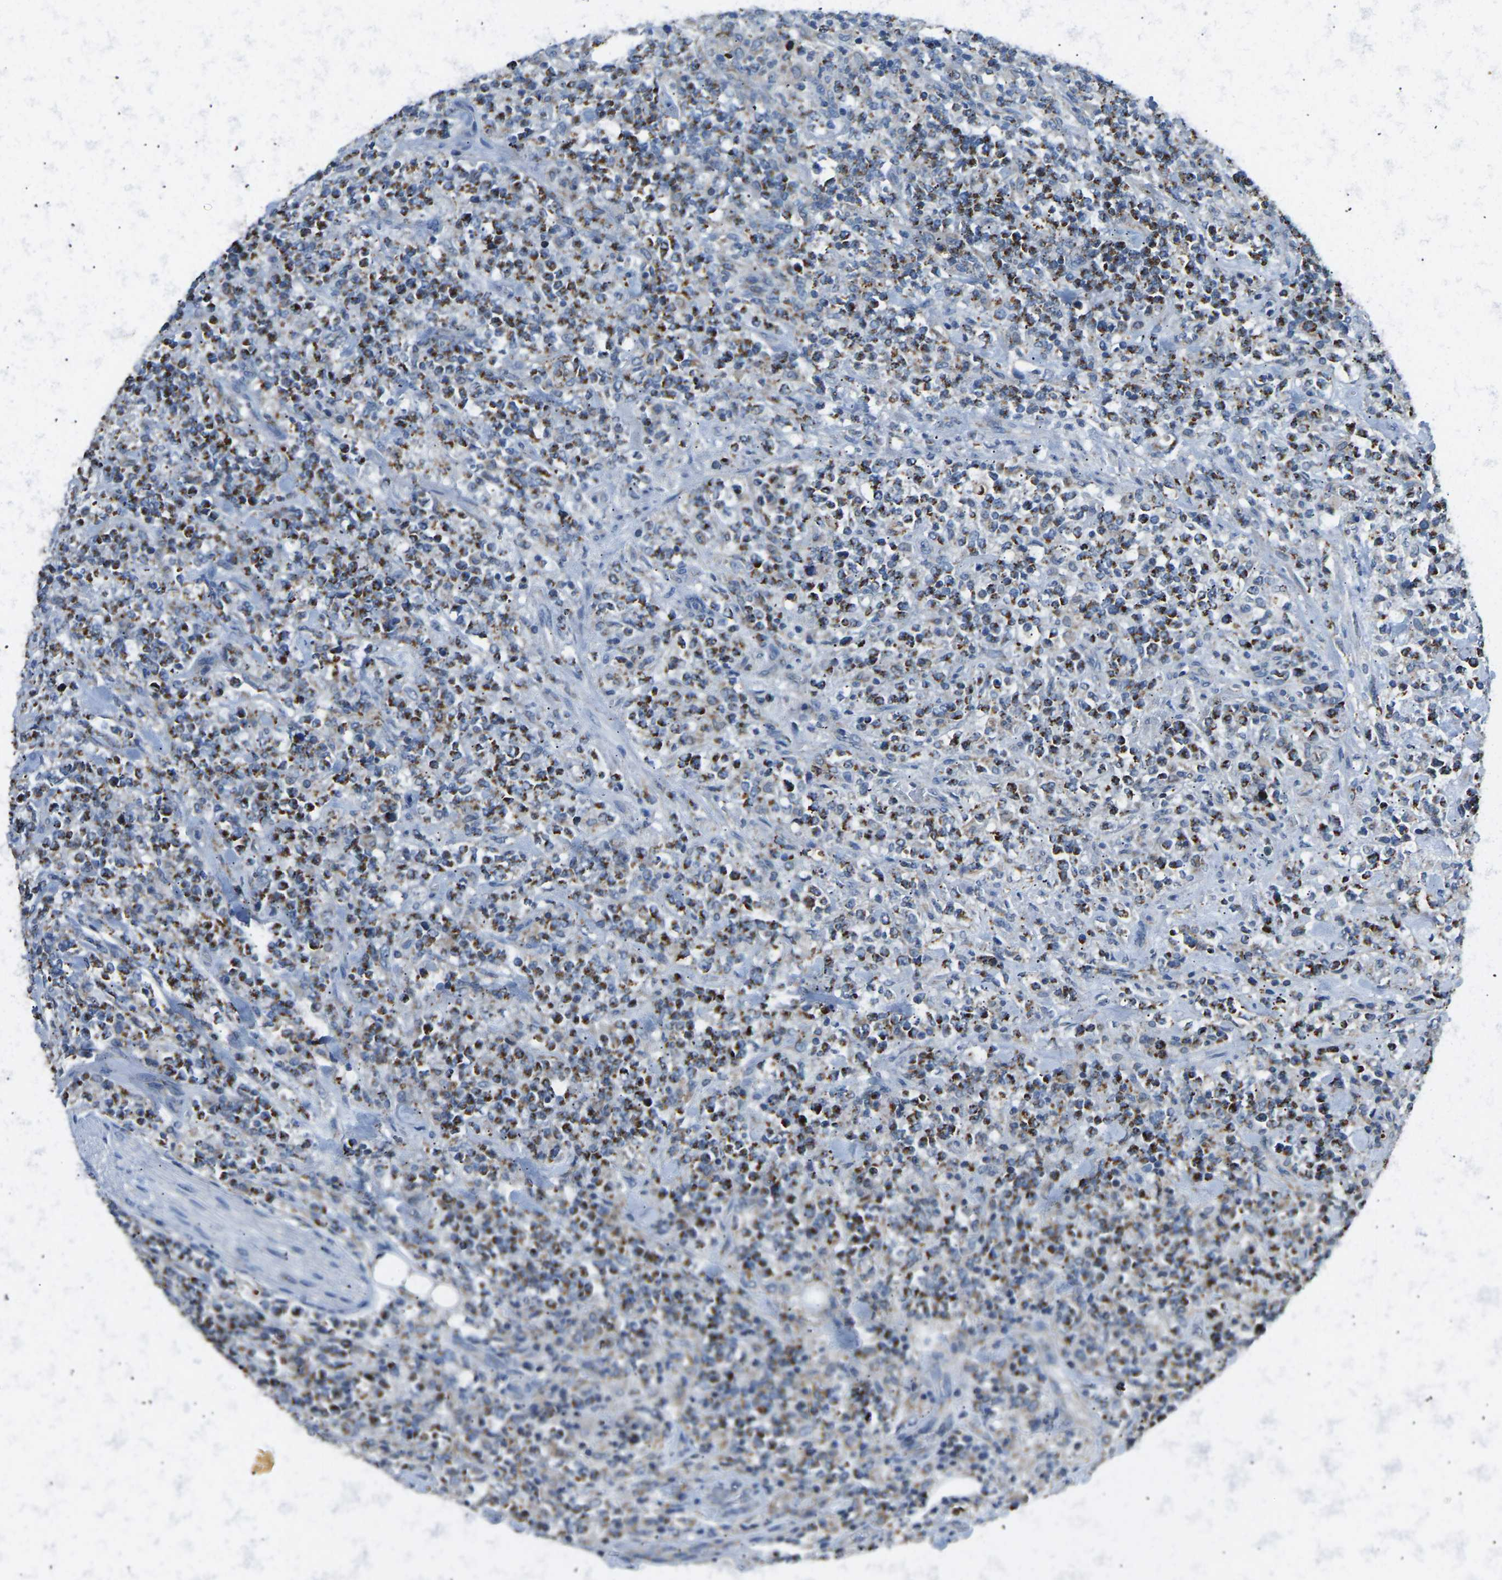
{"staining": {"intensity": "moderate", "quantity": "25%-75%", "location": "cytoplasmic/membranous"}, "tissue": "lymphoma", "cell_type": "Tumor cells", "image_type": "cancer", "snomed": [{"axis": "morphology", "description": "Malignant lymphoma, non-Hodgkin's type, High grade"}, {"axis": "topography", "description": "Soft tissue"}], "caption": "Lymphoma was stained to show a protein in brown. There is medium levels of moderate cytoplasmic/membranous positivity in approximately 25%-75% of tumor cells.", "gene": "ZNF200", "patient": {"sex": "male", "age": 18}}